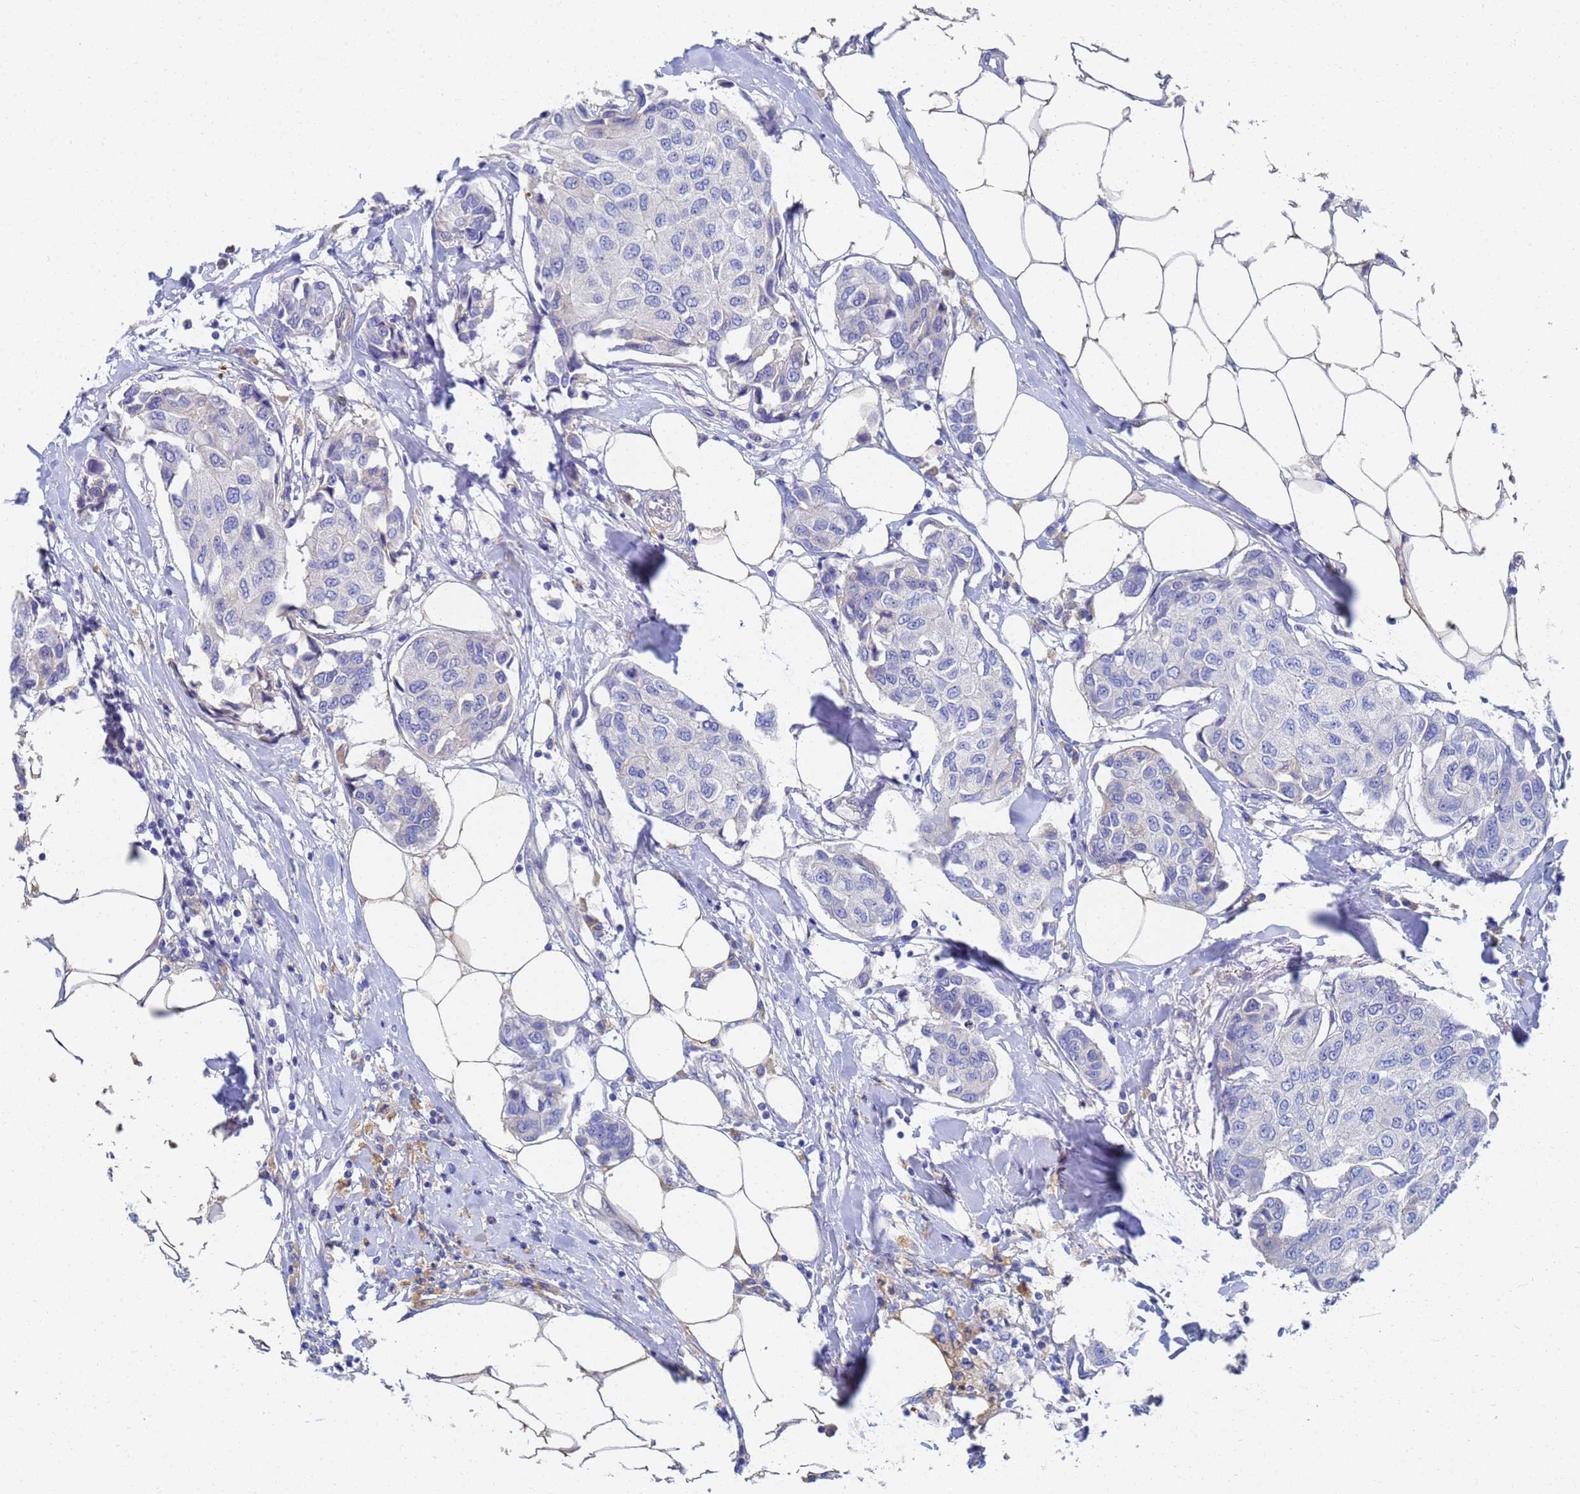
{"staining": {"intensity": "negative", "quantity": "none", "location": "none"}, "tissue": "breast cancer", "cell_type": "Tumor cells", "image_type": "cancer", "snomed": [{"axis": "morphology", "description": "Duct carcinoma"}, {"axis": "topography", "description": "Breast"}], "caption": "Tumor cells are negative for brown protein staining in invasive ductal carcinoma (breast). The staining was performed using DAB (3,3'-diaminobenzidine) to visualize the protein expression in brown, while the nuclei were stained in blue with hematoxylin (Magnification: 20x).", "gene": "LBX2", "patient": {"sex": "female", "age": 80}}